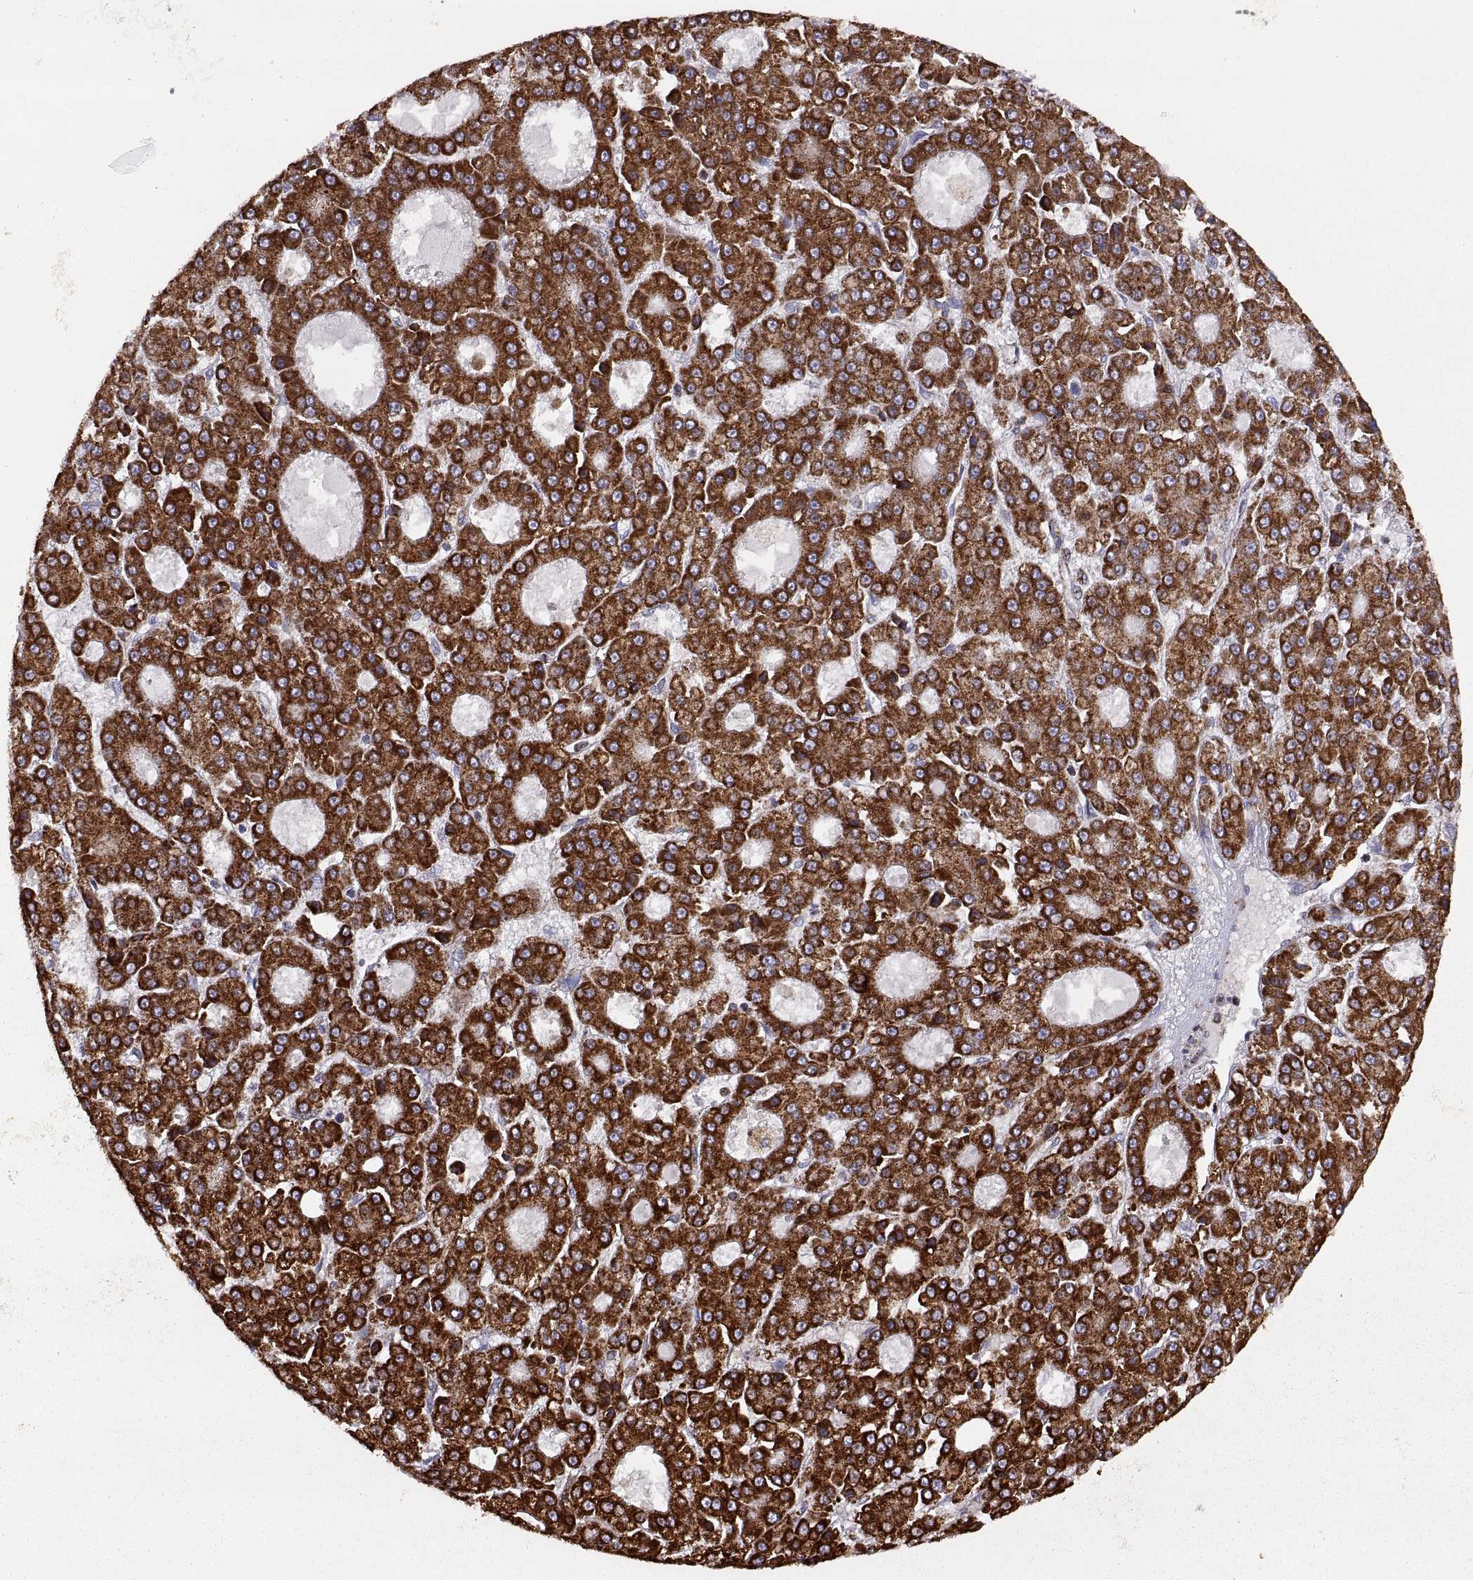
{"staining": {"intensity": "strong", "quantity": ">75%", "location": "cytoplasmic/membranous"}, "tissue": "liver cancer", "cell_type": "Tumor cells", "image_type": "cancer", "snomed": [{"axis": "morphology", "description": "Carcinoma, Hepatocellular, NOS"}, {"axis": "topography", "description": "Liver"}], "caption": "The image exhibits a brown stain indicating the presence of a protein in the cytoplasmic/membranous of tumor cells in liver cancer.", "gene": "ARSD", "patient": {"sex": "male", "age": 70}}